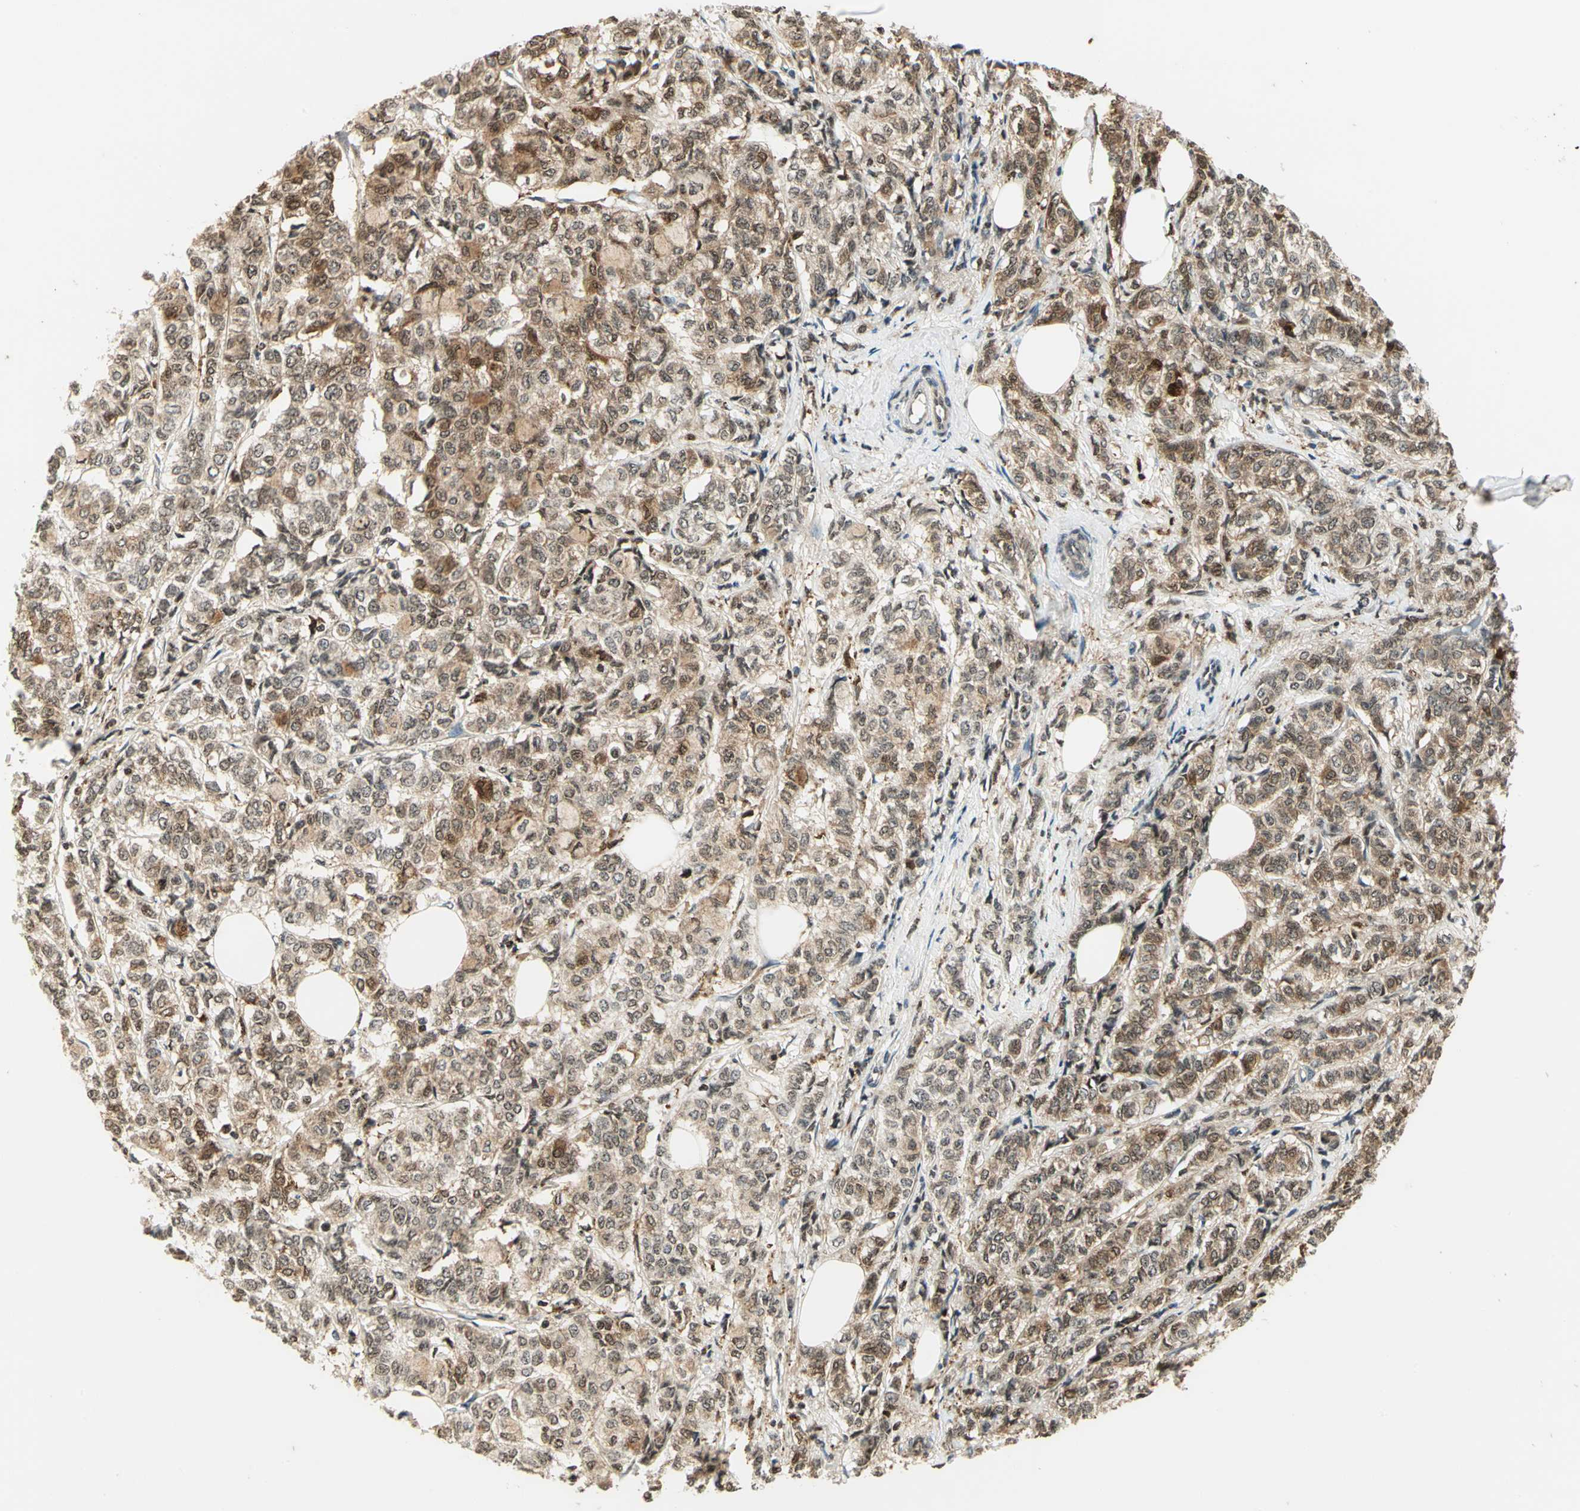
{"staining": {"intensity": "moderate", "quantity": ">75%", "location": "cytoplasmic/membranous,nuclear"}, "tissue": "breast cancer", "cell_type": "Tumor cells", "image_type": "cancer", "snomed": [{"axis": "morphology", "description": "Lobular carcinoma"}, {"axis": "topography", "description": "Breast"}], "caption": "Lobular carcinoma (breast) stained with IHC demonstrates moderate cytoplasmic/membranous and nuclear positivity in approximately >75% of tumor cells.", "gene": "LGALS3", "patient": {"sex": "female", "age": 60}}